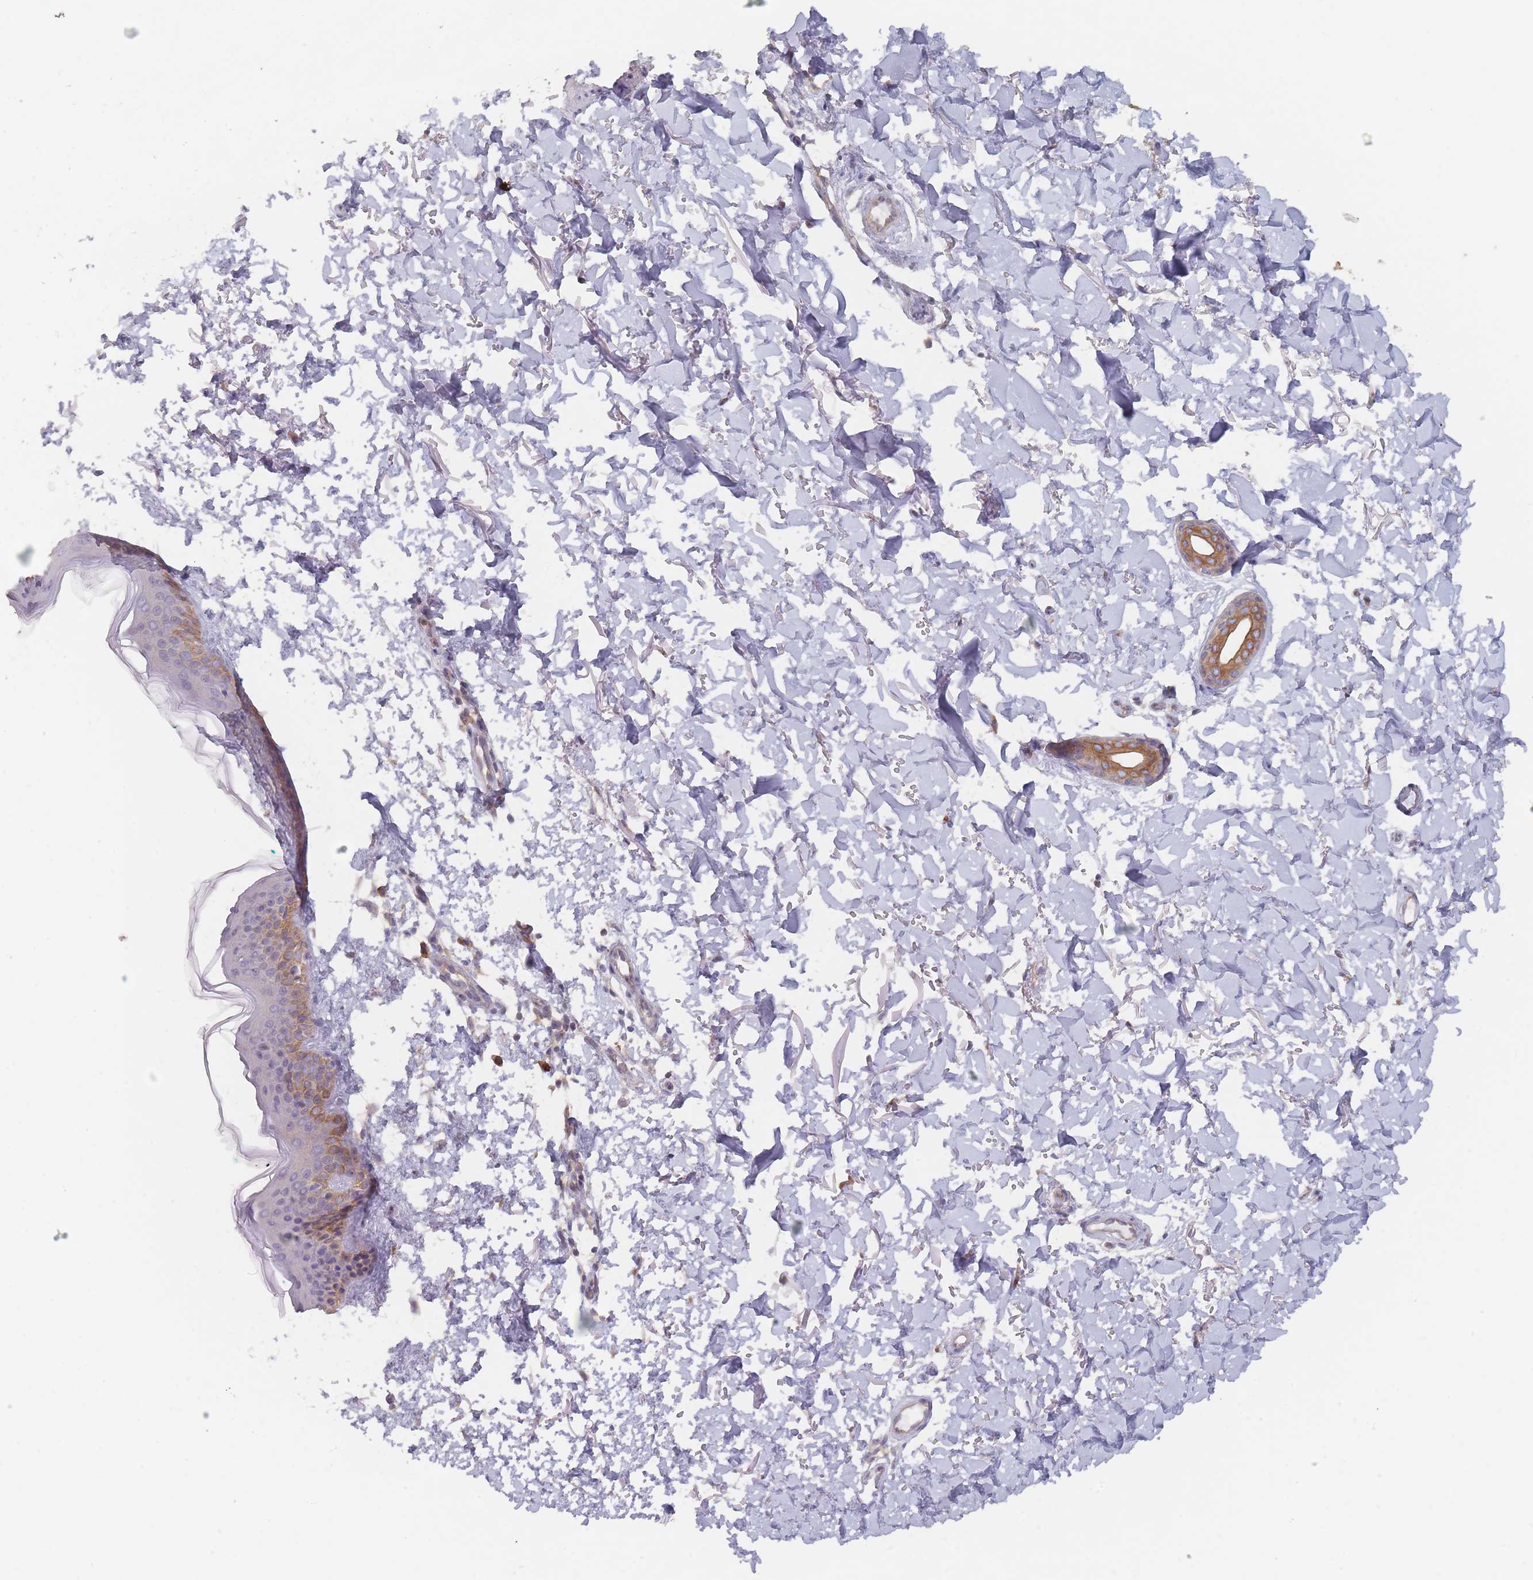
{"staining": {"intensity": "negative", "quantity": "none", "location": "none"}, "tissue": "skin", "cell_type": "Fibroblasts", "image_type": "normal", "snomed": [{"axis": "morphology", "description": "Normal tissue, NOS"}, {"axis": "topography", "description": "Skin"}], "caption": "Immunohistochemistry (IHC) micrograph of benign skin: skin stained with DAB (3,3'-diaminobenzidine) displays no significant protein positivity in fibroblasts.", "gene": "EFCC1", "patient": {"sex": "male", "age": 66}}